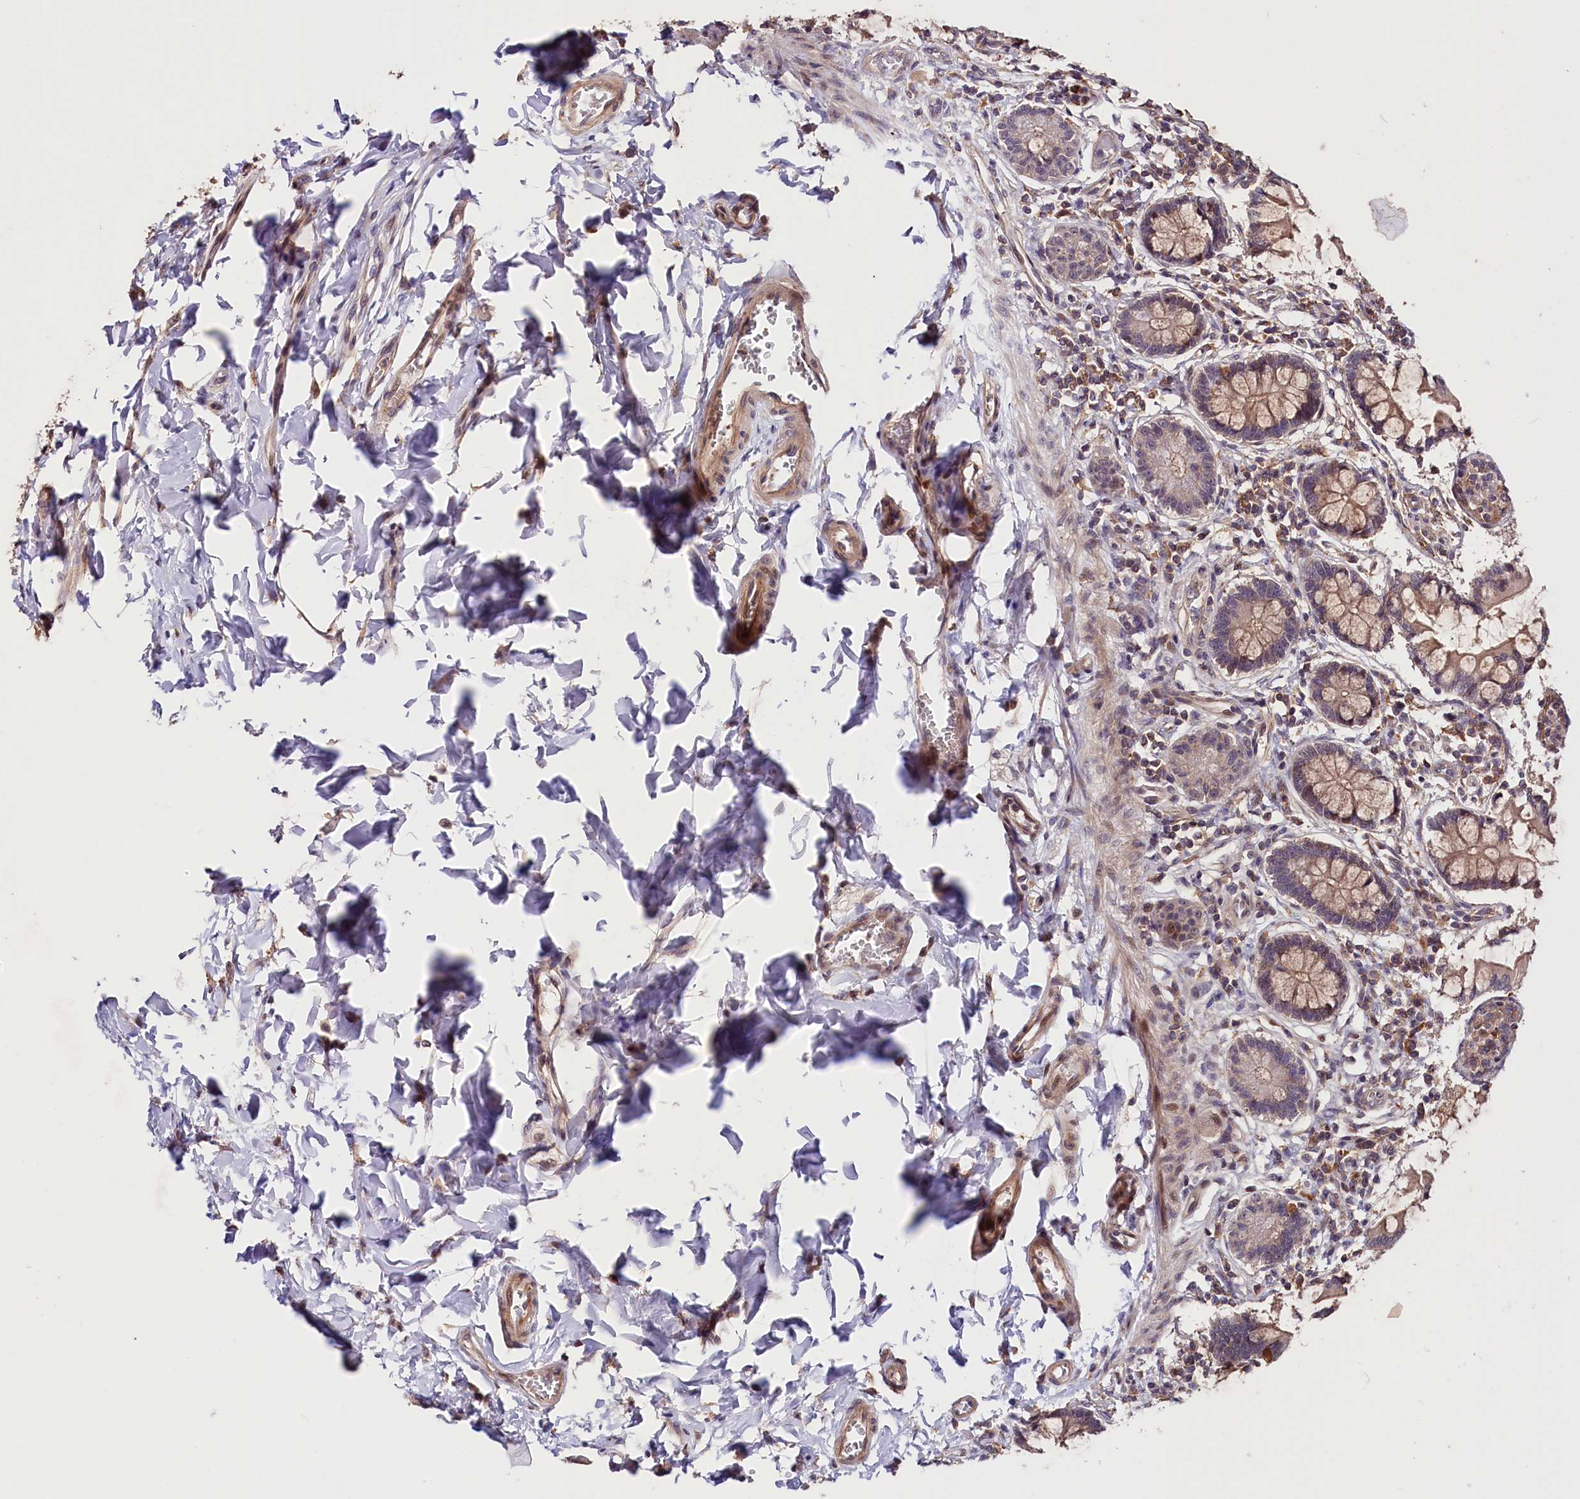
{"staining": {"intensity": "moderate", "quantity": ">75%", "location": "cytoplasmic/membranous"}, "tissue": "small intestine", "cell_type": "Glandular cells", "image_type": "normal", "snomed": [{"axis": "morphology", "description": "Normal tissue, NOS"}, {"axis": "topography", "description": "Small intestine"}], "caption": "Immunohistochemistry (IHC) micrograph of benign small intestine: human small intestine stained using immunohistochemistry (IHC) exhibits medium levels of moderate protein expression localized specifically in the cytoplasmic/membranous of glandular cells, appearing as a cytoplasmic/membranous brown color.", "gene": "CACNA1H", "patient": {"sex": "male", "age": 52}}